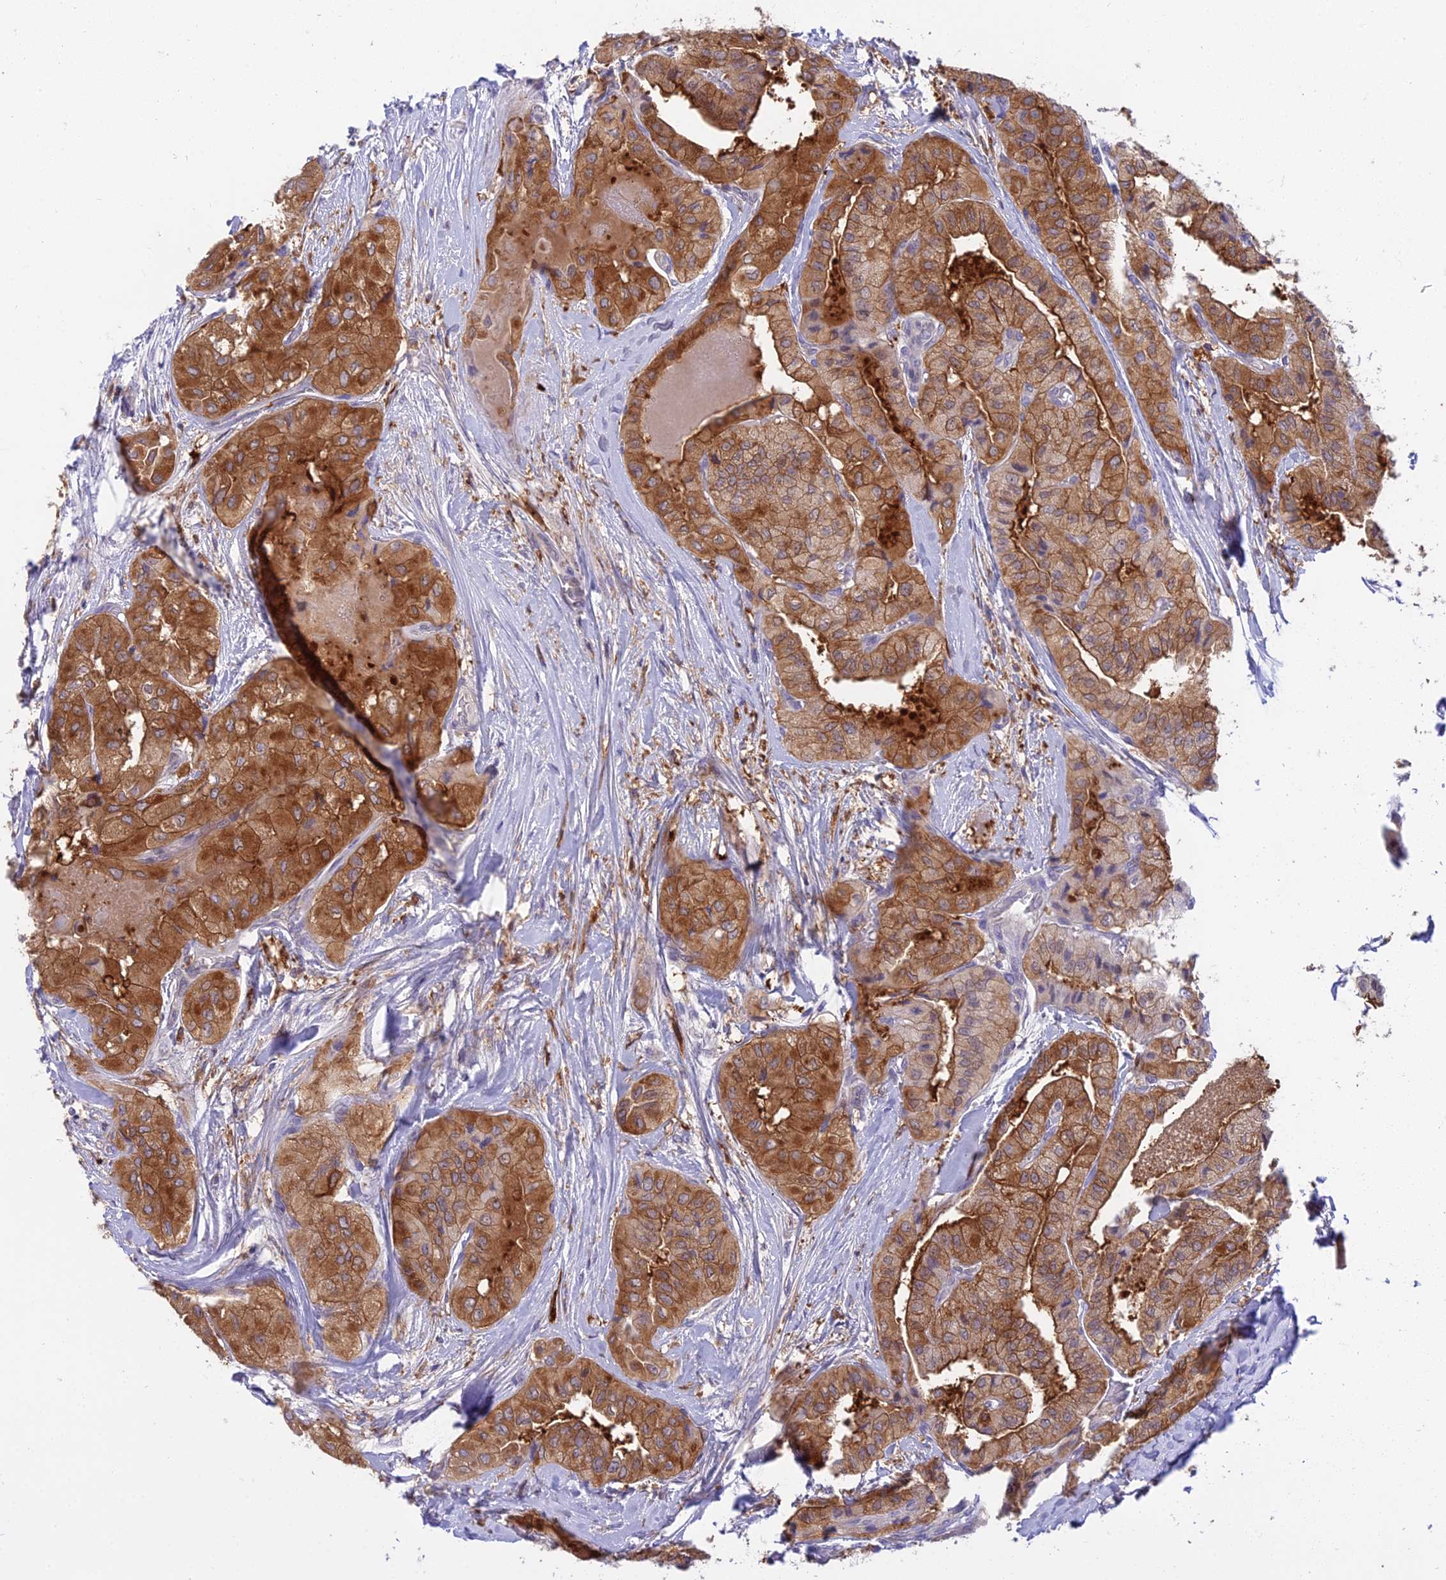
{"staining": {"intensity": "strong", "quantity": ">75%", "location": "cytoplasmic/membranous"}, "tissue": "thyroid cancer", "cell_type": "Tumor cells", "image_type": "cancer", "snomed": [{"axis": "morphology", "description": "Papillary adenocarcinoma, NOS"}, {"axis": "topography", "description": "Thyroid gland"}], "caption": "Thyroid cancer (papillary adenocarcinoma) was stained to show a protein in brown. There is high levels of strong cytoplasmic/membranous expression in approximately >75% of tumor cells.", "gene": "UBE2G1", "patient": {"sex": "female", "age": 59}}